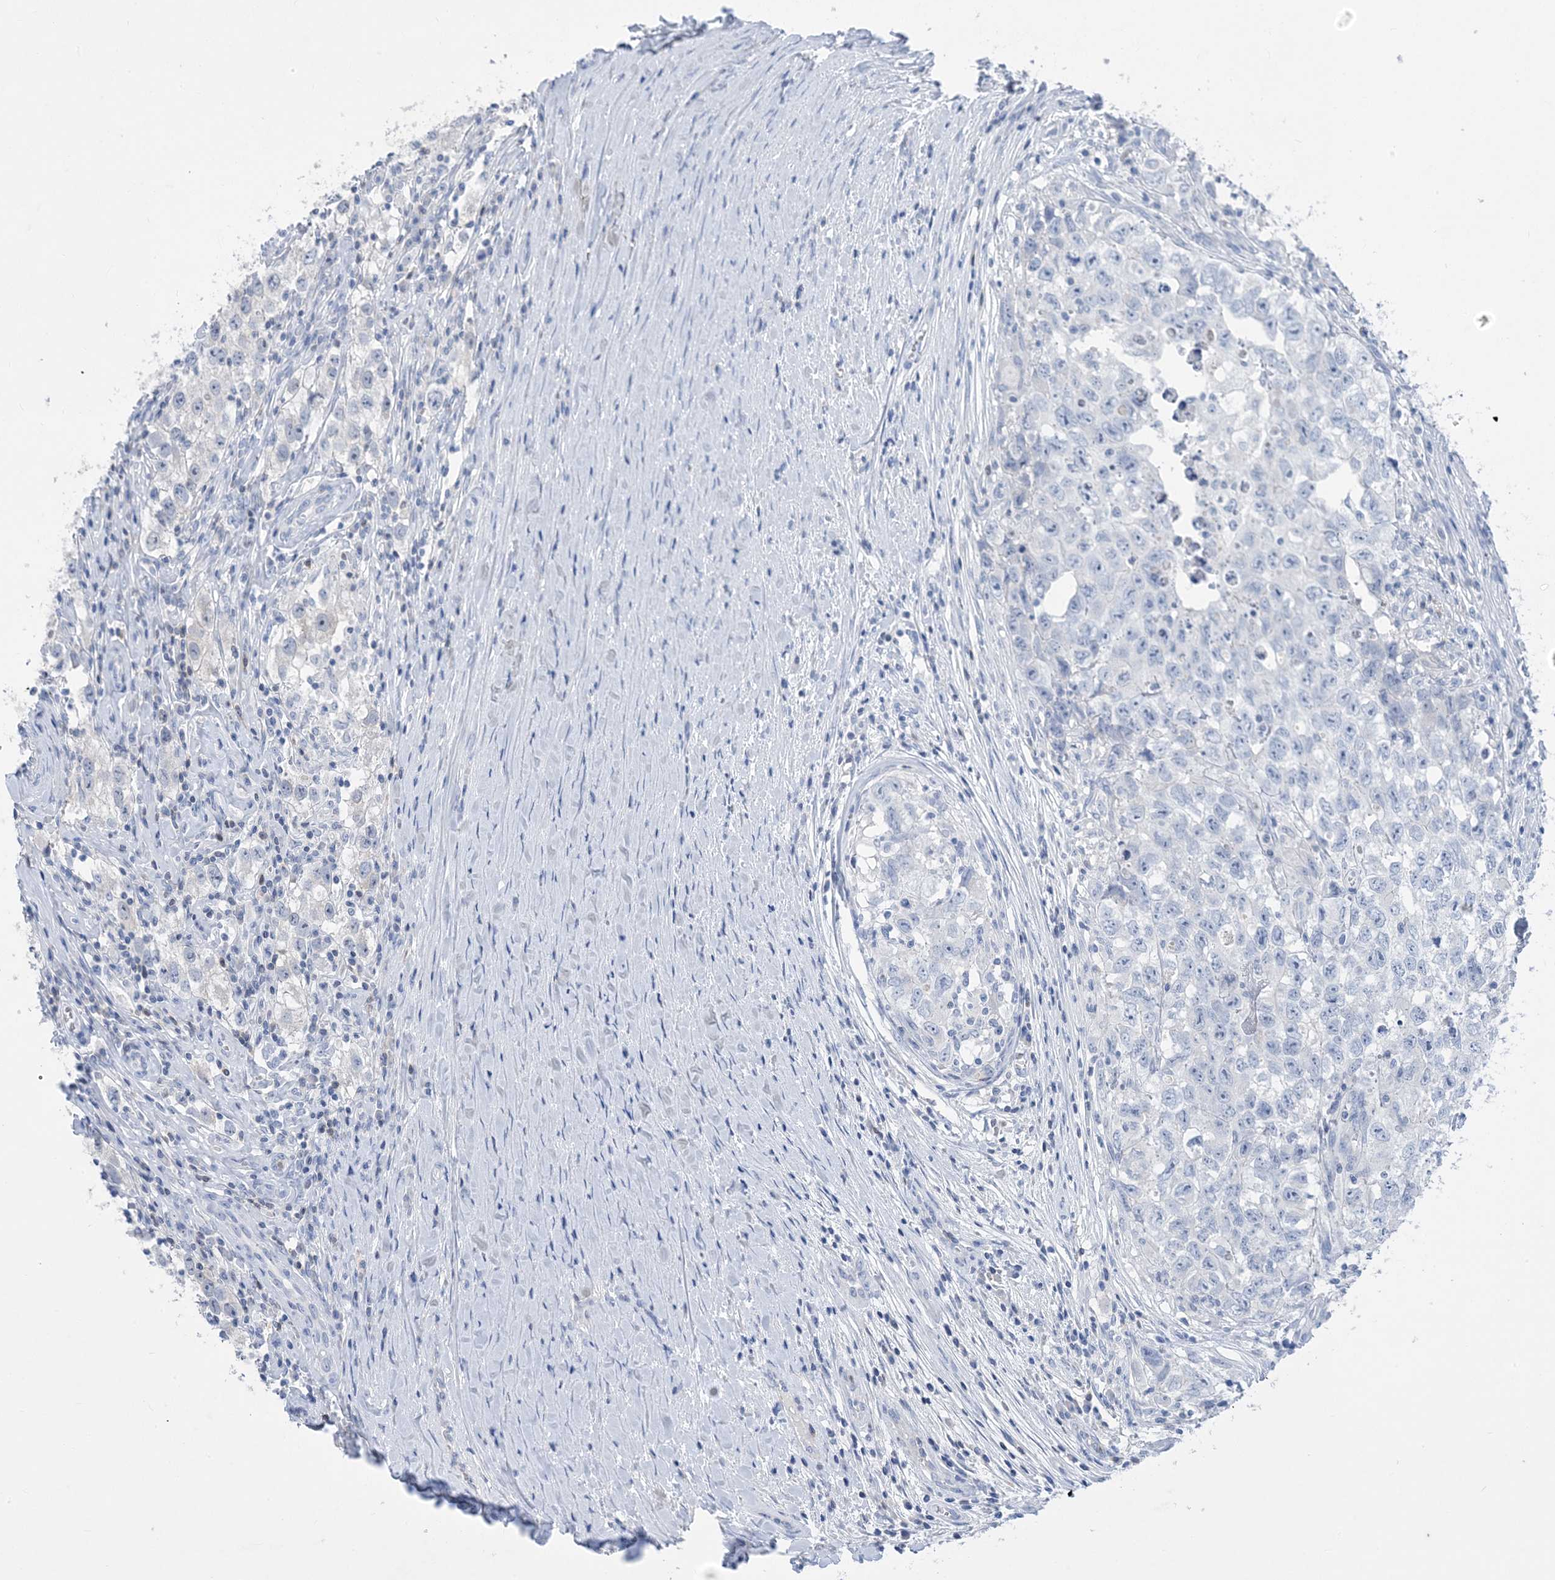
{"staining": {"intensity": "negative", "quantity": "none", "location": "none"}, "tissue": "testis cancer", "cell_type": "Tumor cells", "image_type": "cancer", "snomed": [{"axis": "morphology", "description": "Seminoma, NOS"}, {"axis": "morphology", "description": "Carcinoma, Embryonal, NOS"}, {"axis": "topography", "description": "Testis"}], "caption": "This image is of testis cancer stained with immunohistochemistry to label a protein in brown with the nuclei are counter-stained blue. There is no staining in tumor cells.", "gene": "SH3YL1", "patient": {"sex": "male", "age": 43}}